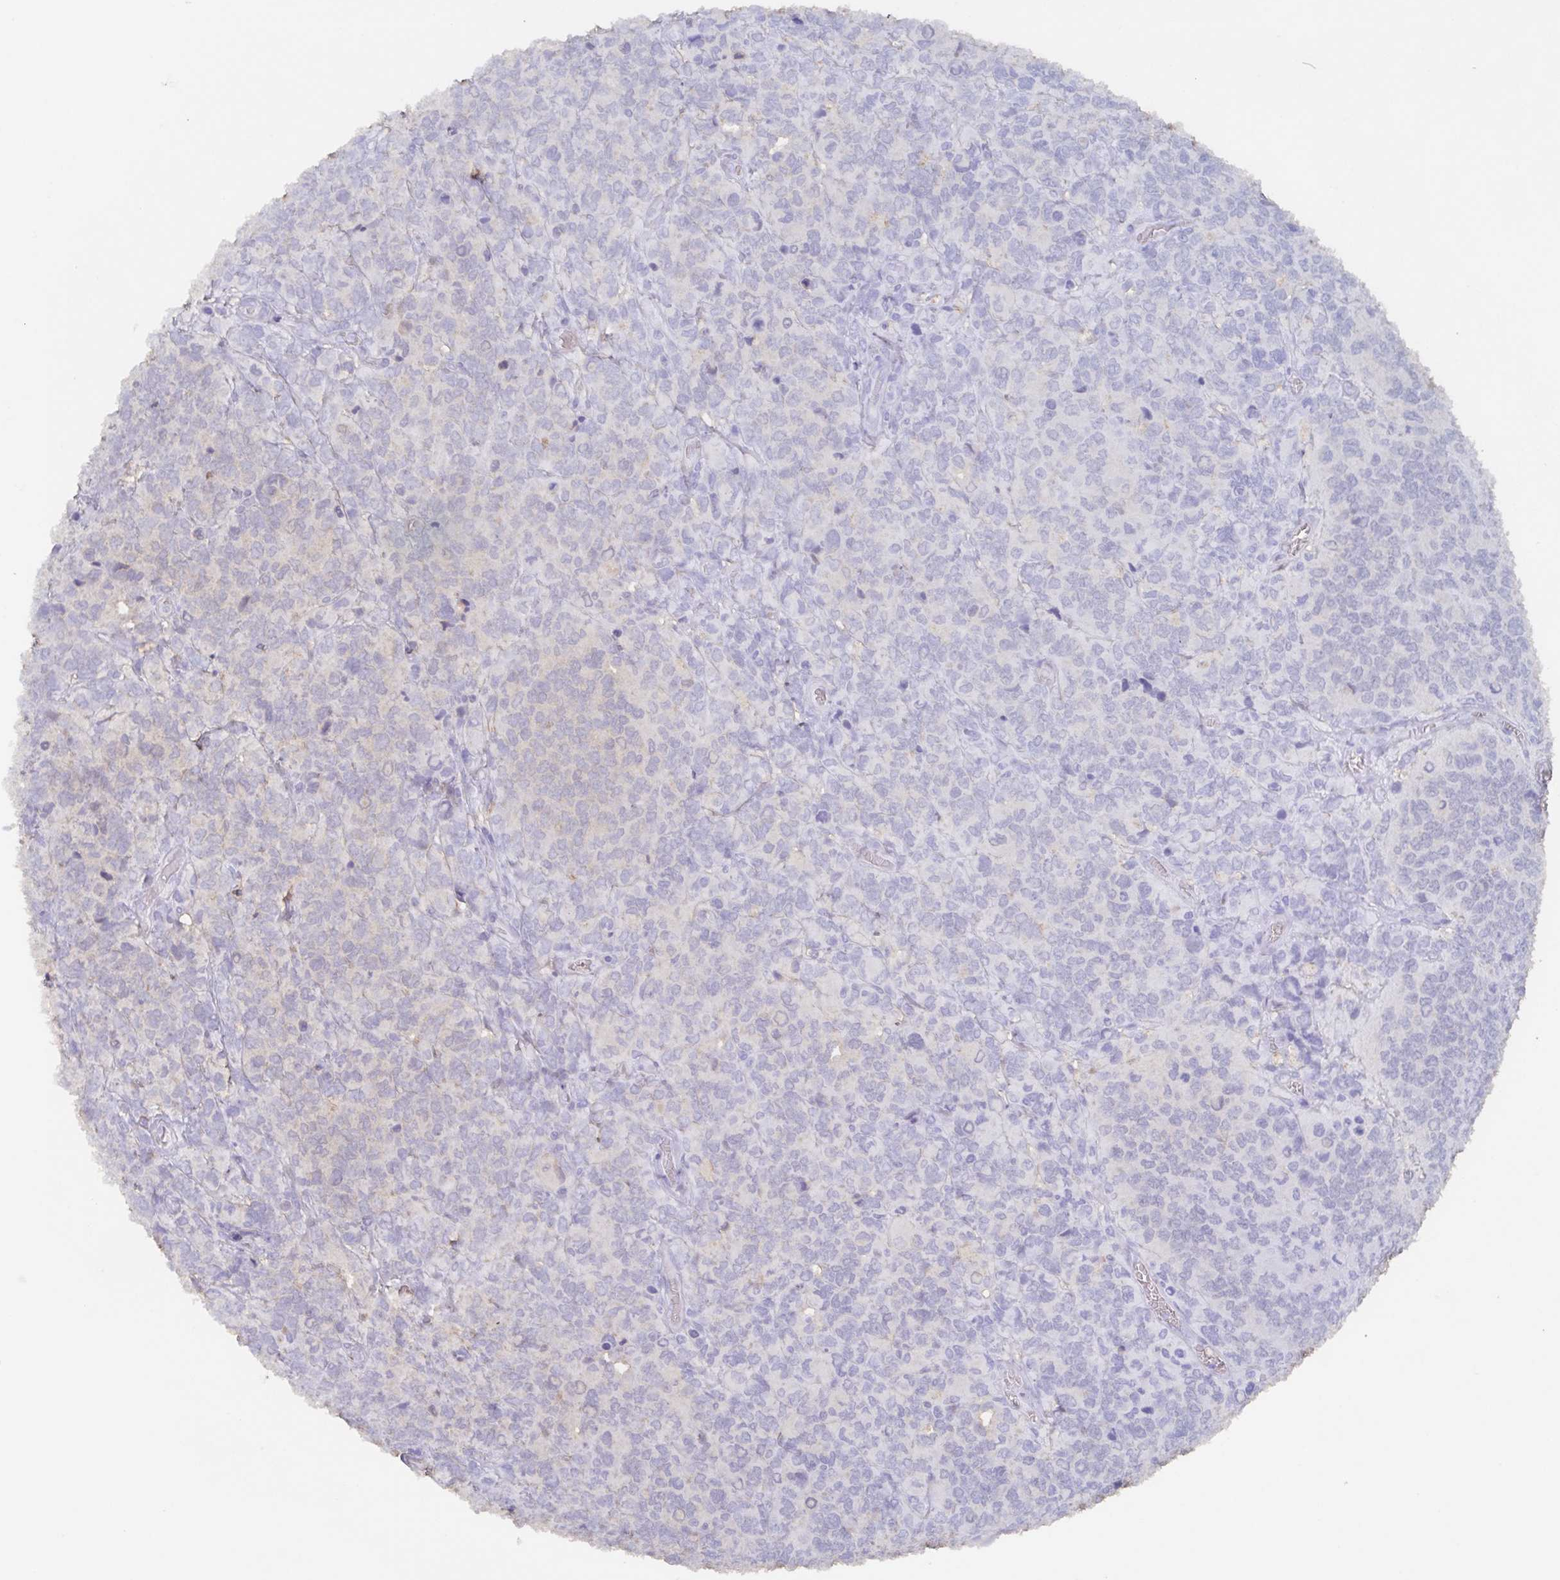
{"staining": {"intensity": "weak", "quantity": "<25%", "location": "cytoplasmic/membranous"}, "tissue": "glioma", "cell_type": "Tumor cells", "image_type": "cancer", "snomed": [{"axis": "morphology", "description": "Glioma, malignant, High grade"}, {"axis": "topography", "description": "Brain"}], "caption": "The micrograph displays no significant staining in tumor cells of malignant glioma (high-grade).", "gene": "AGFG2", "patient": {"sex": "male", "age": 39}}